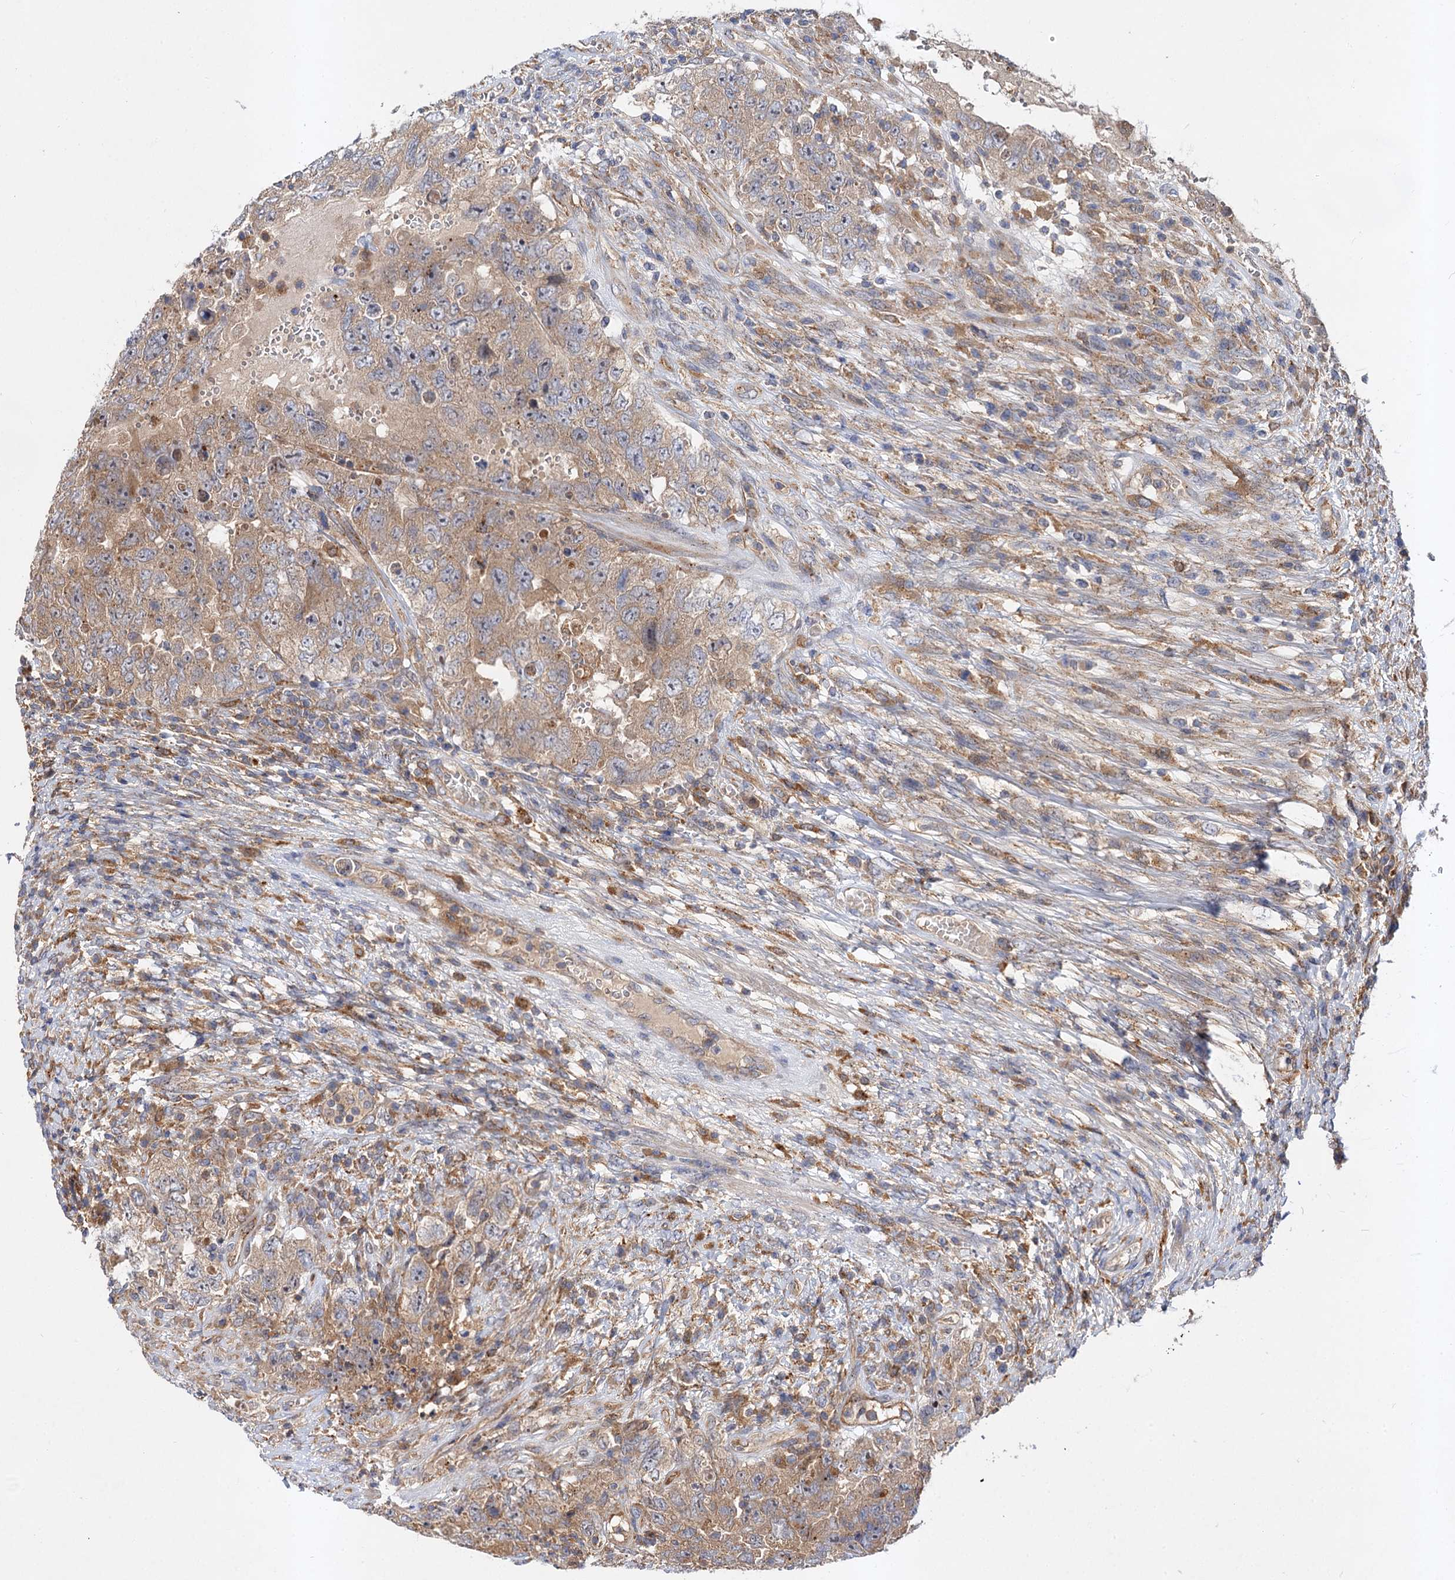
{"staining": {"intensity": "weak", "quantity": "<25%", "location": "cytoplasmic/membranous"}, "tissue": "testis cancer", "cell_type": "Tumor cells", "image_type": "cancer", "snomed": [{"axis": "morphology", "description": "Carcinoma, Embryonal, NOS"}, {"axis": "topography", "description": "Testis"}], "caption": "IHC of human embryonal carcinoma (testis) exhibits no positivity in tumor cells.", "gene": "PATL1", "patient": {"sex": "male", "age": 26}}